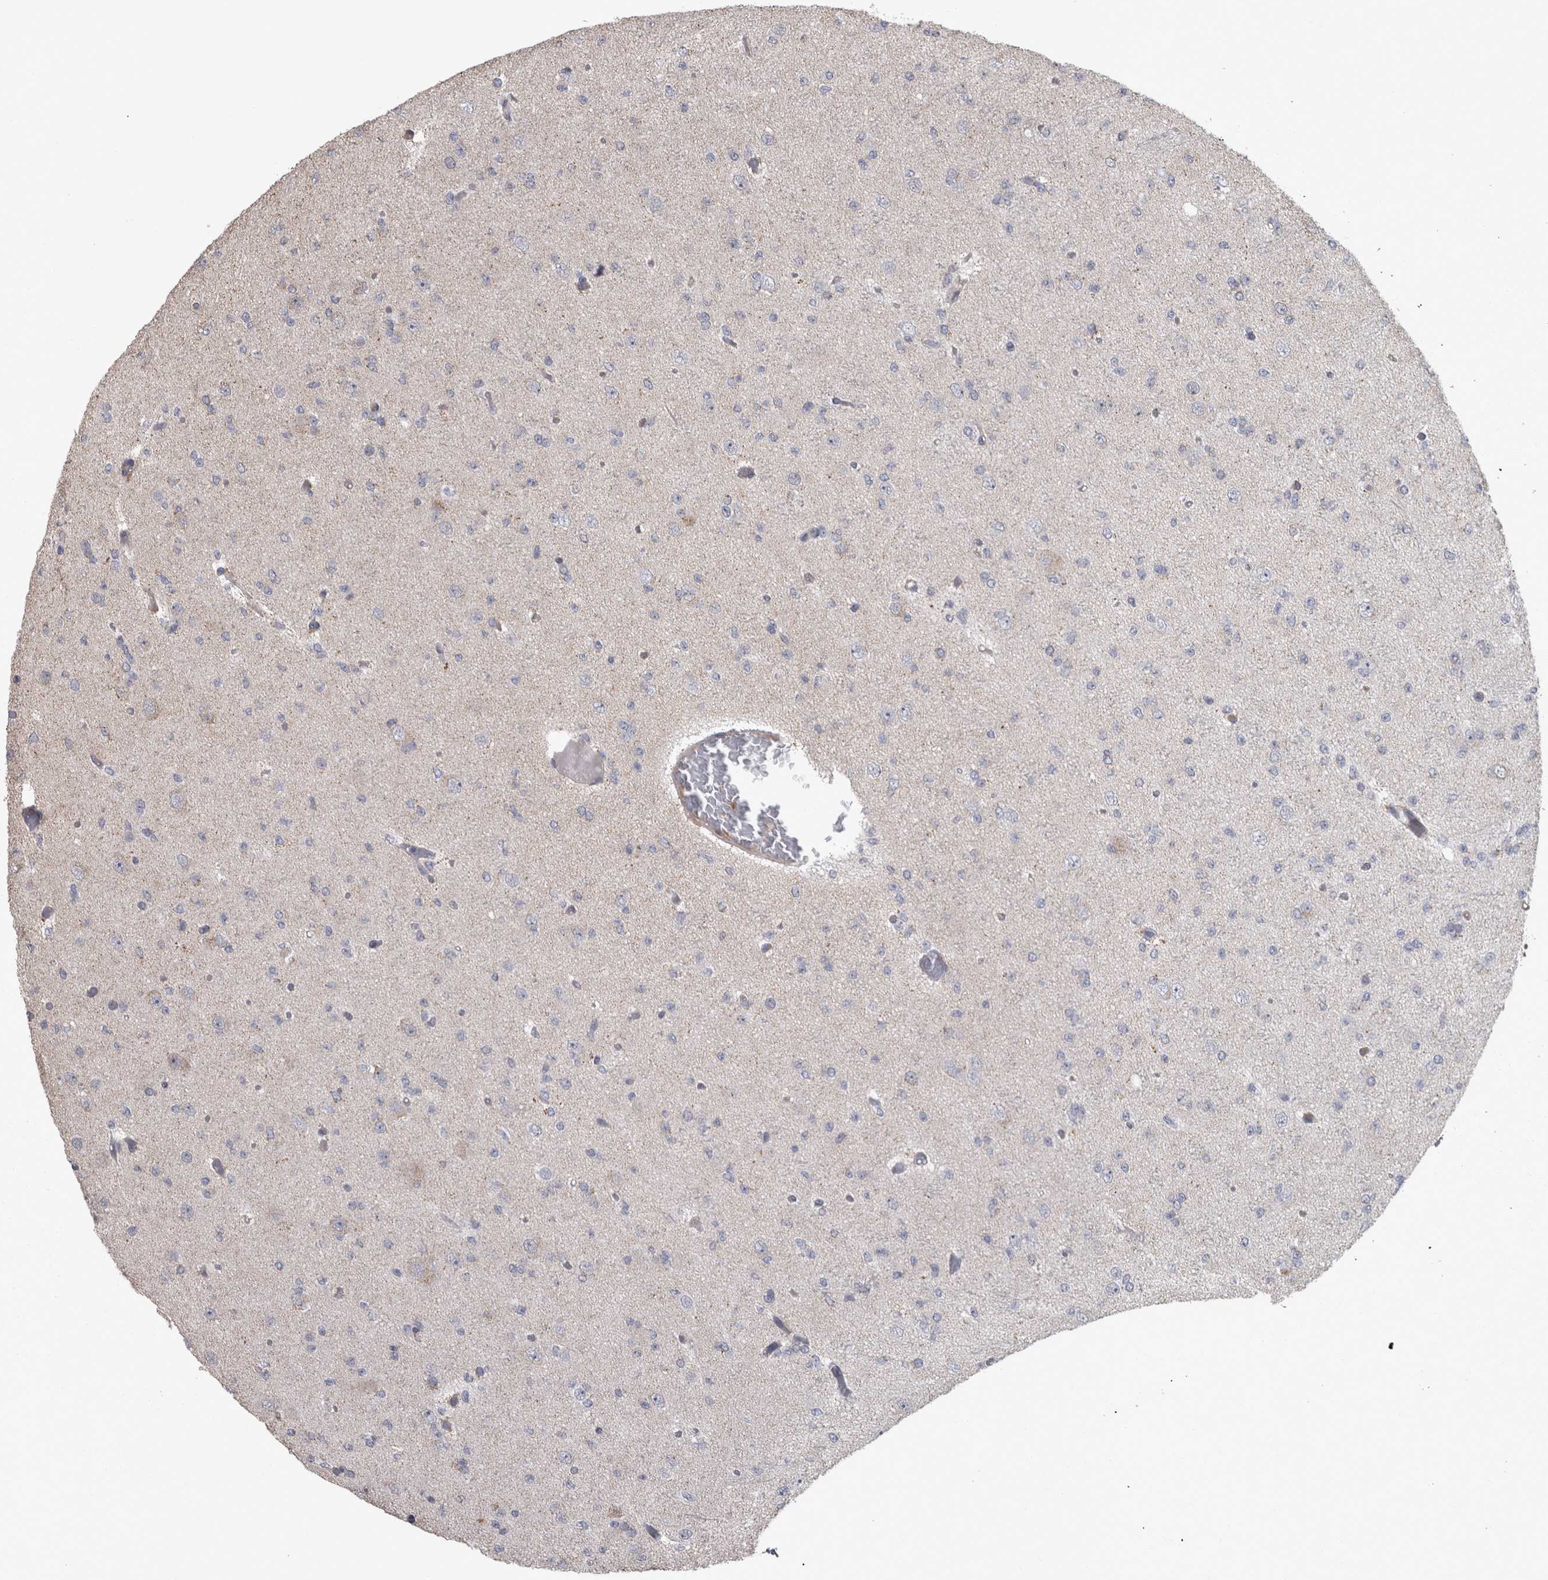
{"staining": {"intensity": "negative", "quantity": "none", "location": "none"}, "tissue": "glioma", "cell_type": "Tumor cells", "image_type": "cancer", "snomed": [{"axis": "morphology", "description": "Glioma, malignant, Low grade"}, {"axis": "topography", "description": "Brain"}], "caption": "Tumor cells are negative for brown protein staining in low-grade glioma (malignant).", "gene": "DBT", "patient": {"sex": "female", "age": 22}}